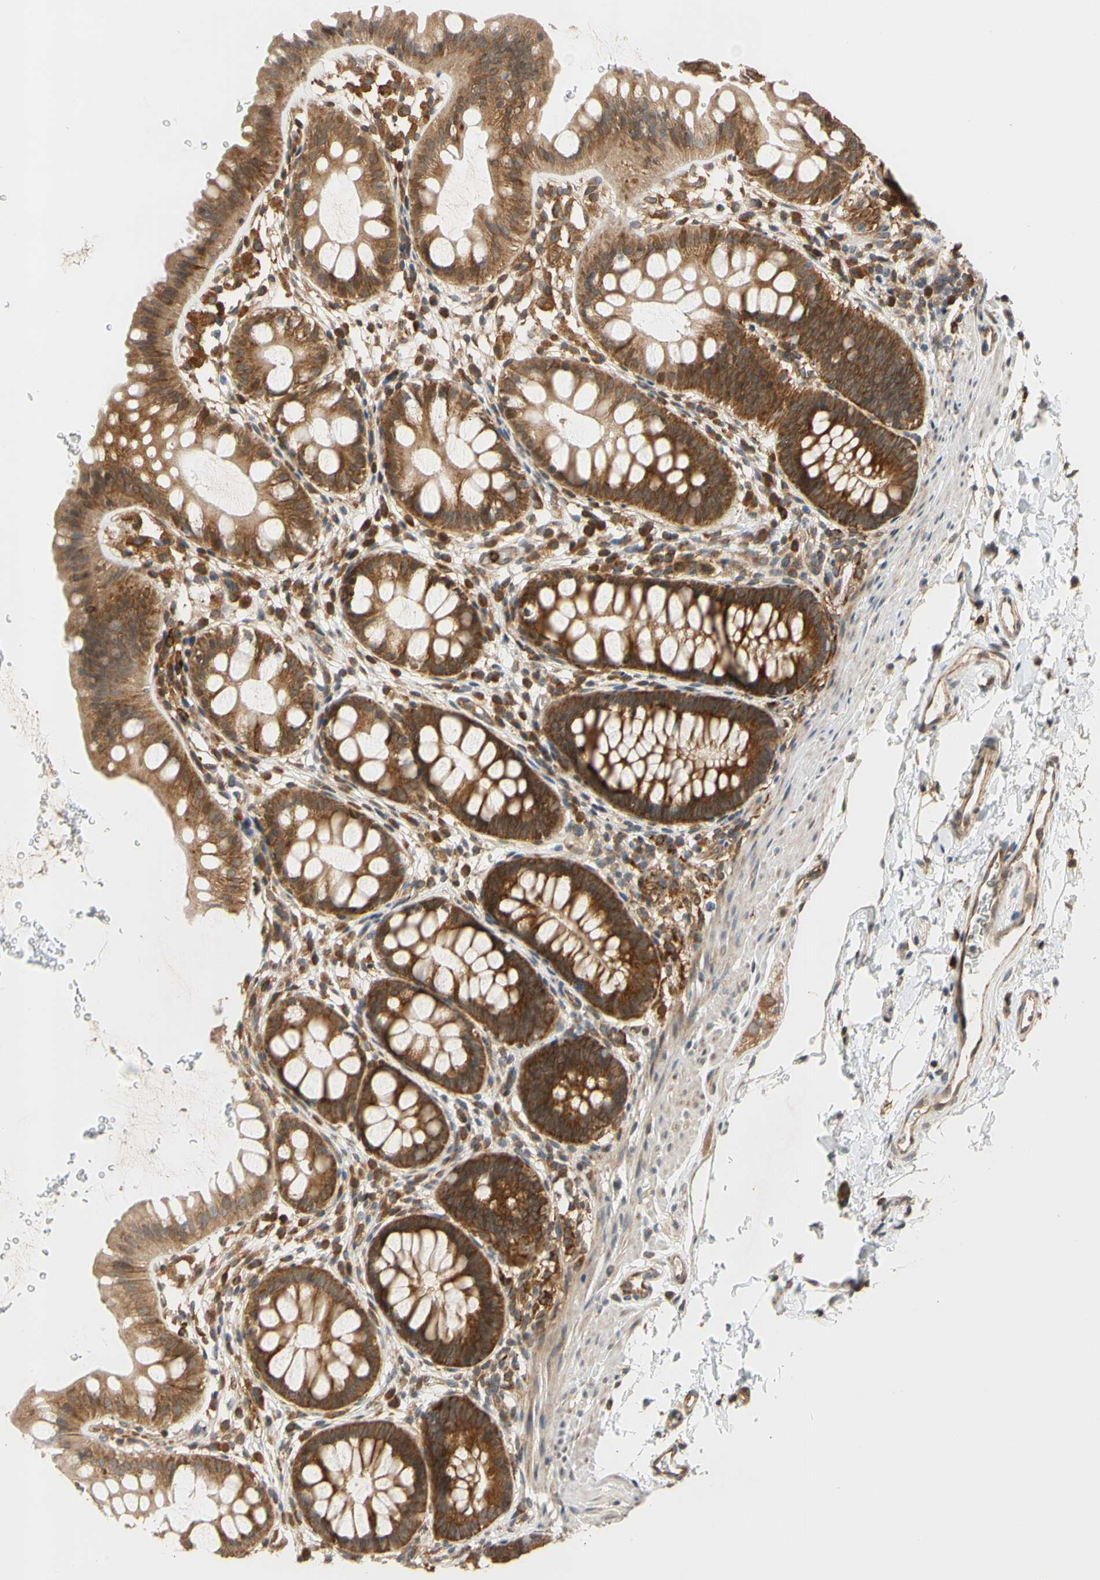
{"staining": {"intensity": "strong", "quantity": ">75%", "location": "cytoplasmic/membranous"}, "tissue": "rectum", "cell_type": "Glandular cells", "image_type": "normal", "snomed": [{"axis": "morphology", "description": "Normal tissue, NOS"}, {"axis": "topography", "description": "Rectum"}], "caption": "Approximately >75% of glandular cells in unremarkable human rectum show strong cytoplasmic/membranous protein positivity as visualized by brown immunohistochemical staining.", "gene": "ANKHD1", "patient": {"sex": "female", "age": 24}}